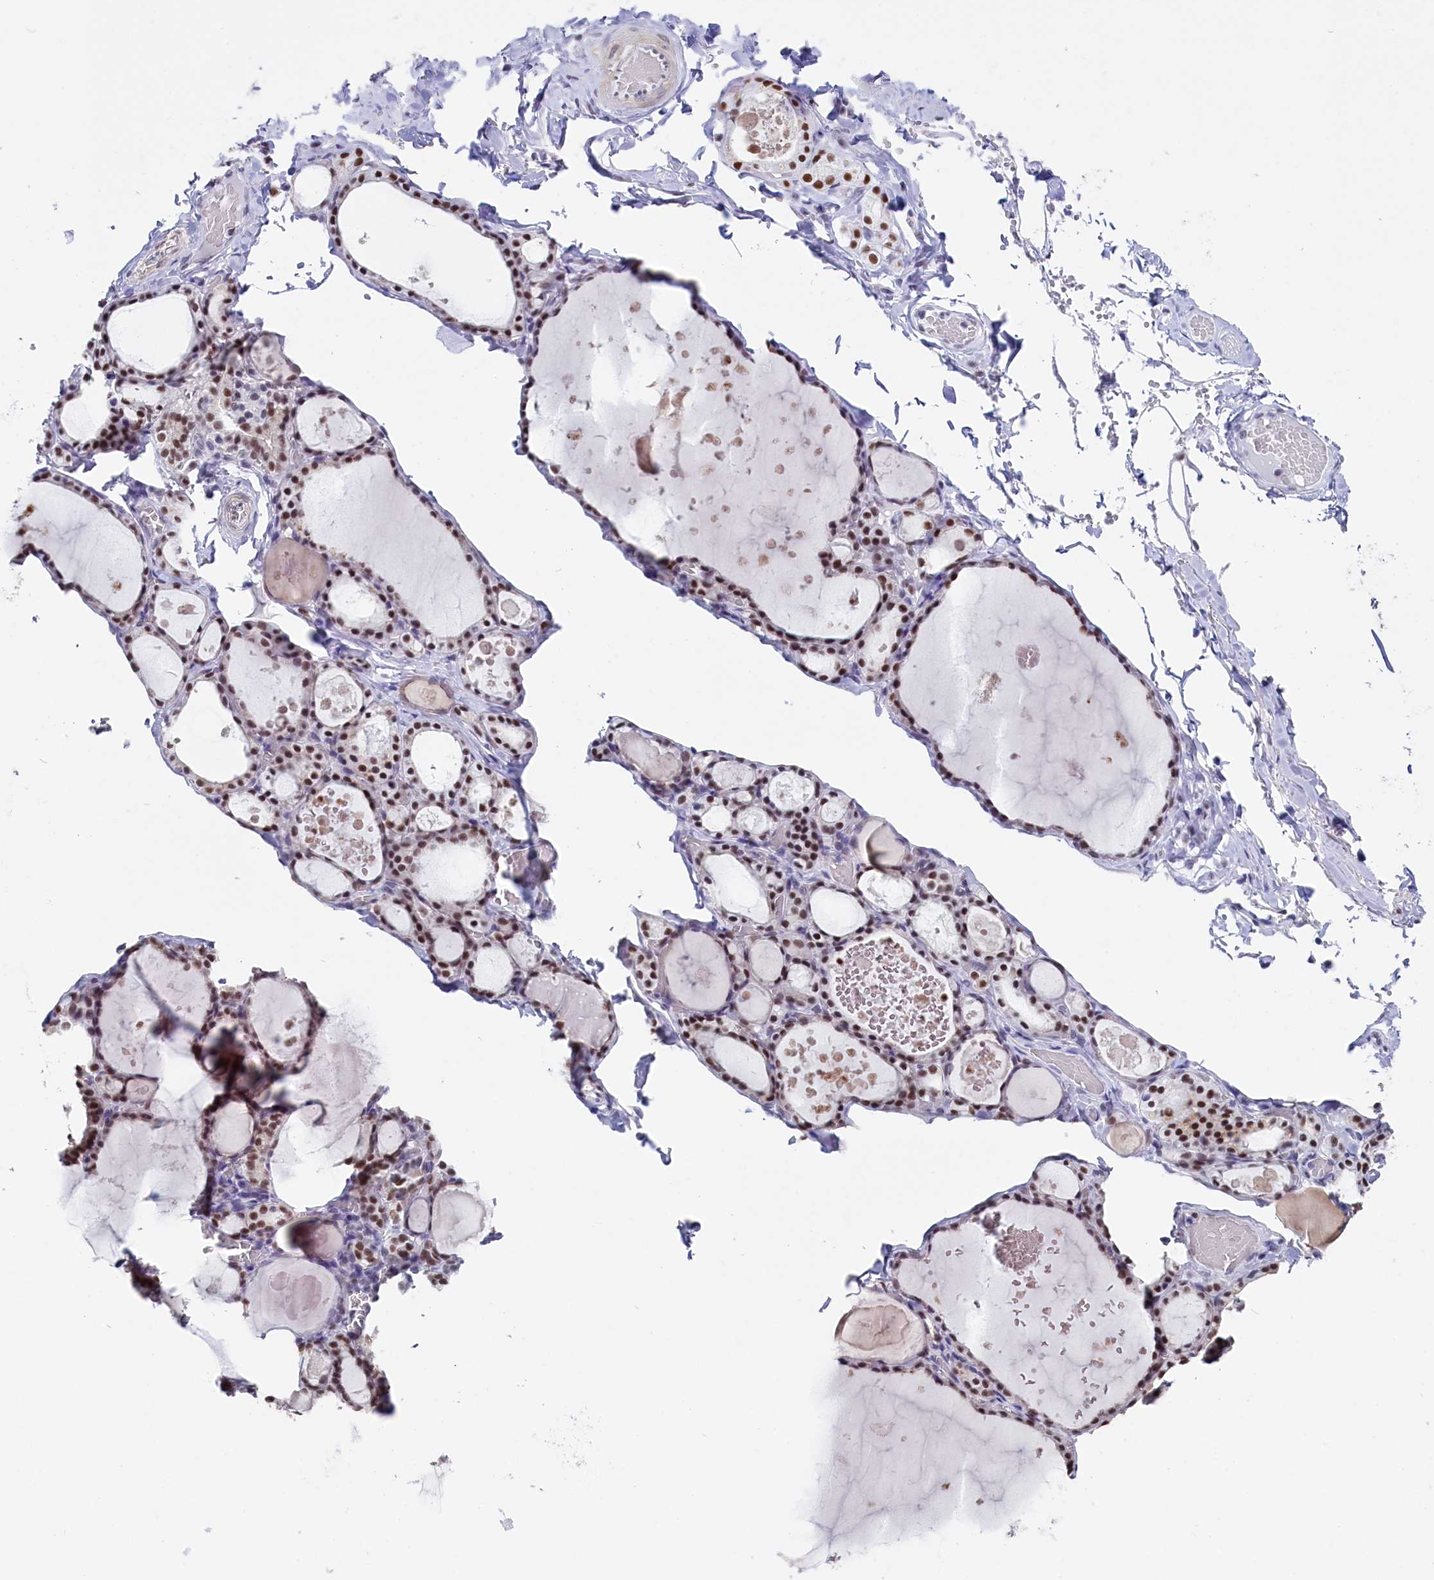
{"staining": {"intensity": "moderate", "quantity": ">75%", "location": "nuclear"}, "tissue": "thyroid gland", "cell_type": "Glandular cells", "image_type": "normal", "snomed": [{"axis": "morphology", "description": "Normal tissue, NOS"}, {"axis": "topography", "description": "Thyroid gland"}], "caption": "Immunohistochemical staining of benign human thyroid gland shows moderate nuclear protein staining in about >75% of glandular cells.", "gene": "CD2BP2", "patient": {"sex": "male", "age": 56}}